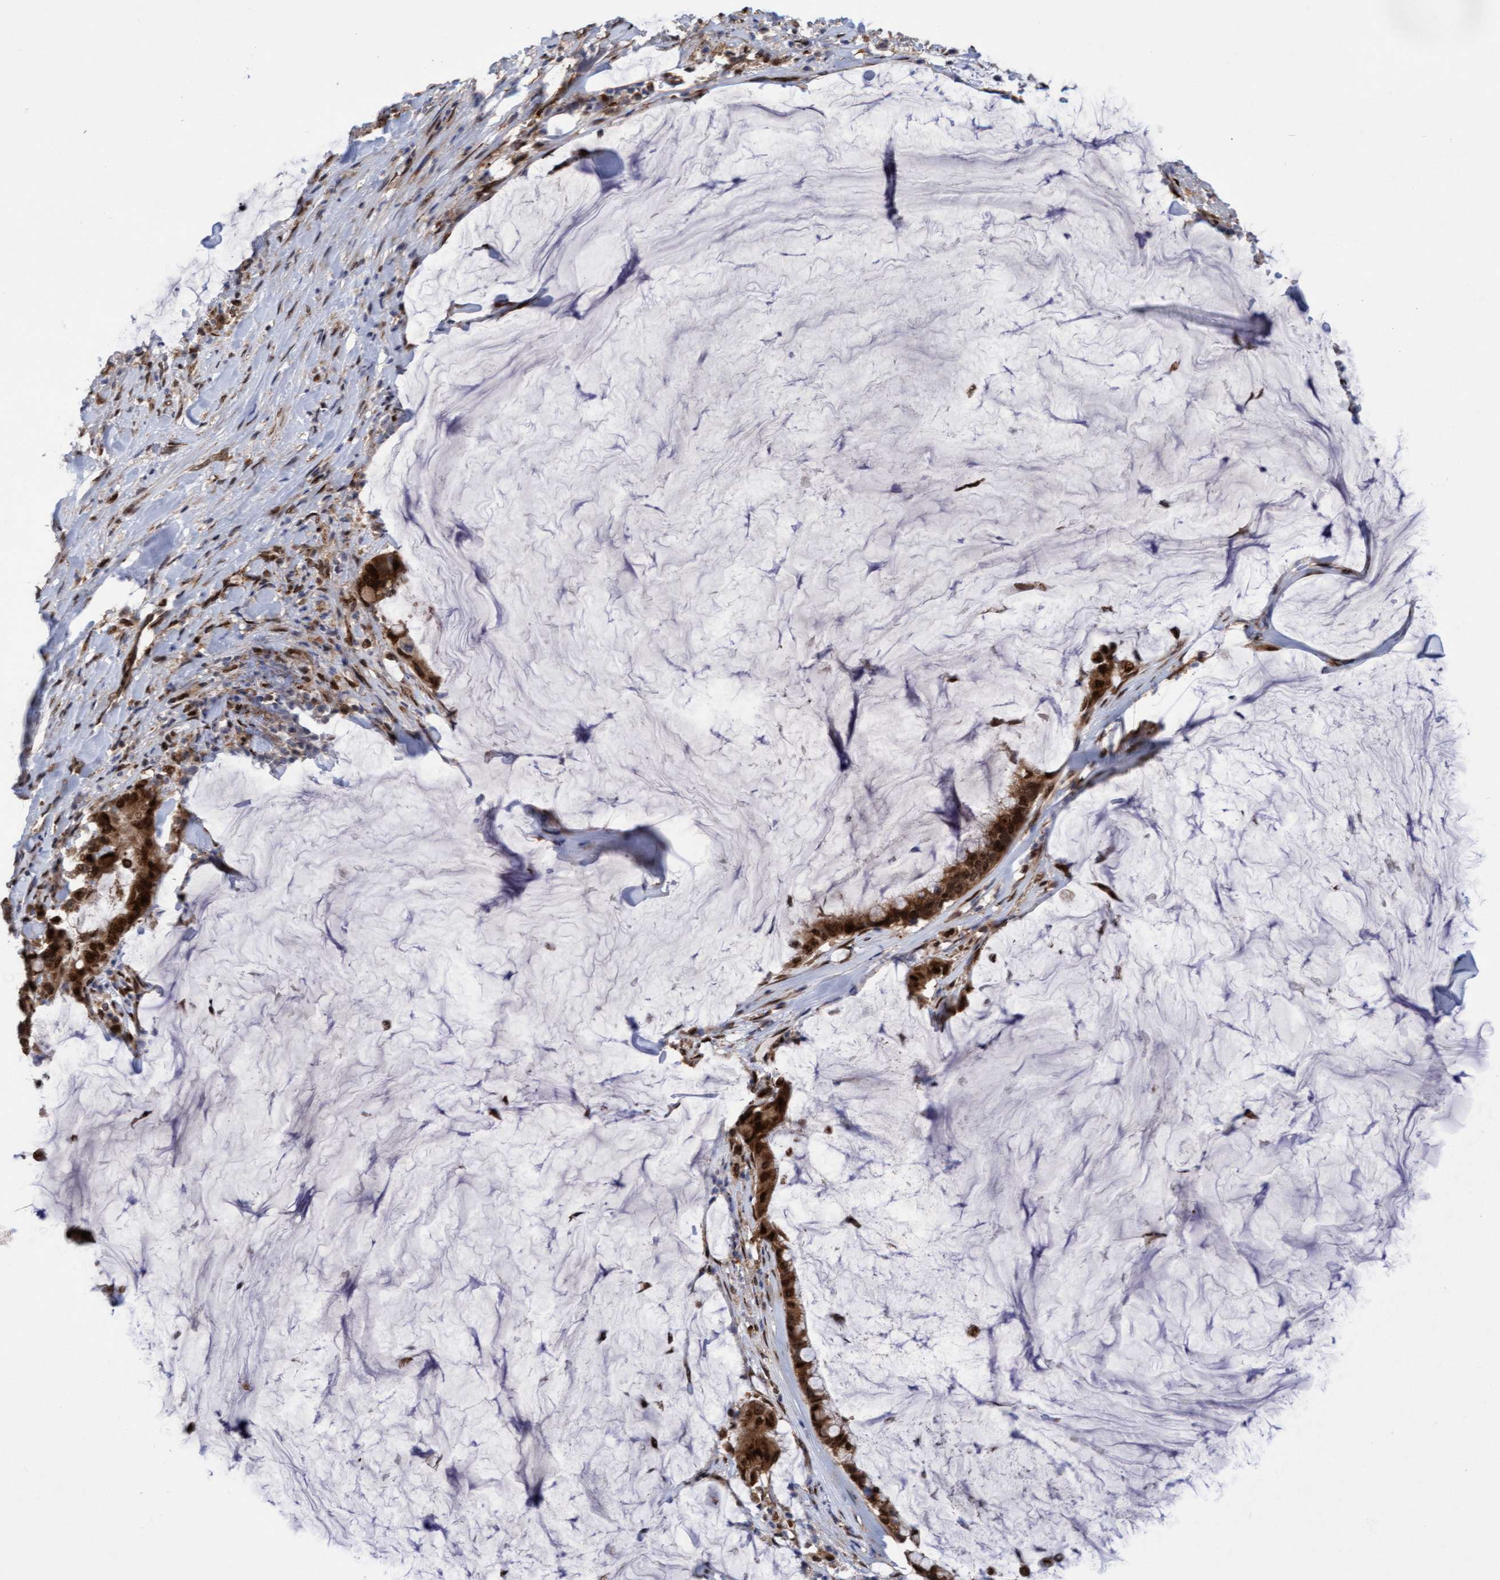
{"staining": {"intensity": "strong", "quantity": ">75%", "location": "cytoplasmic/membranous,nuclear"}, "tissue": "pancreatic cancer", "cell_type": "Tumor cells", "image_type": "cancer", "snomed": [{"axis": "morphology", "description": "Adenocarcinoma, NOS"}, {"axis": "topography", "description": "Pancreas"}], "caption": "Immunohistochemical staining of pancreatic adenocarcinoma demonstrates high levels of strong cytoplasmic/membranous and nuclear positivity in about >75% of tumor cells.", "gene": "TANC2", "patient": {"sex": "male", "age": 41}}